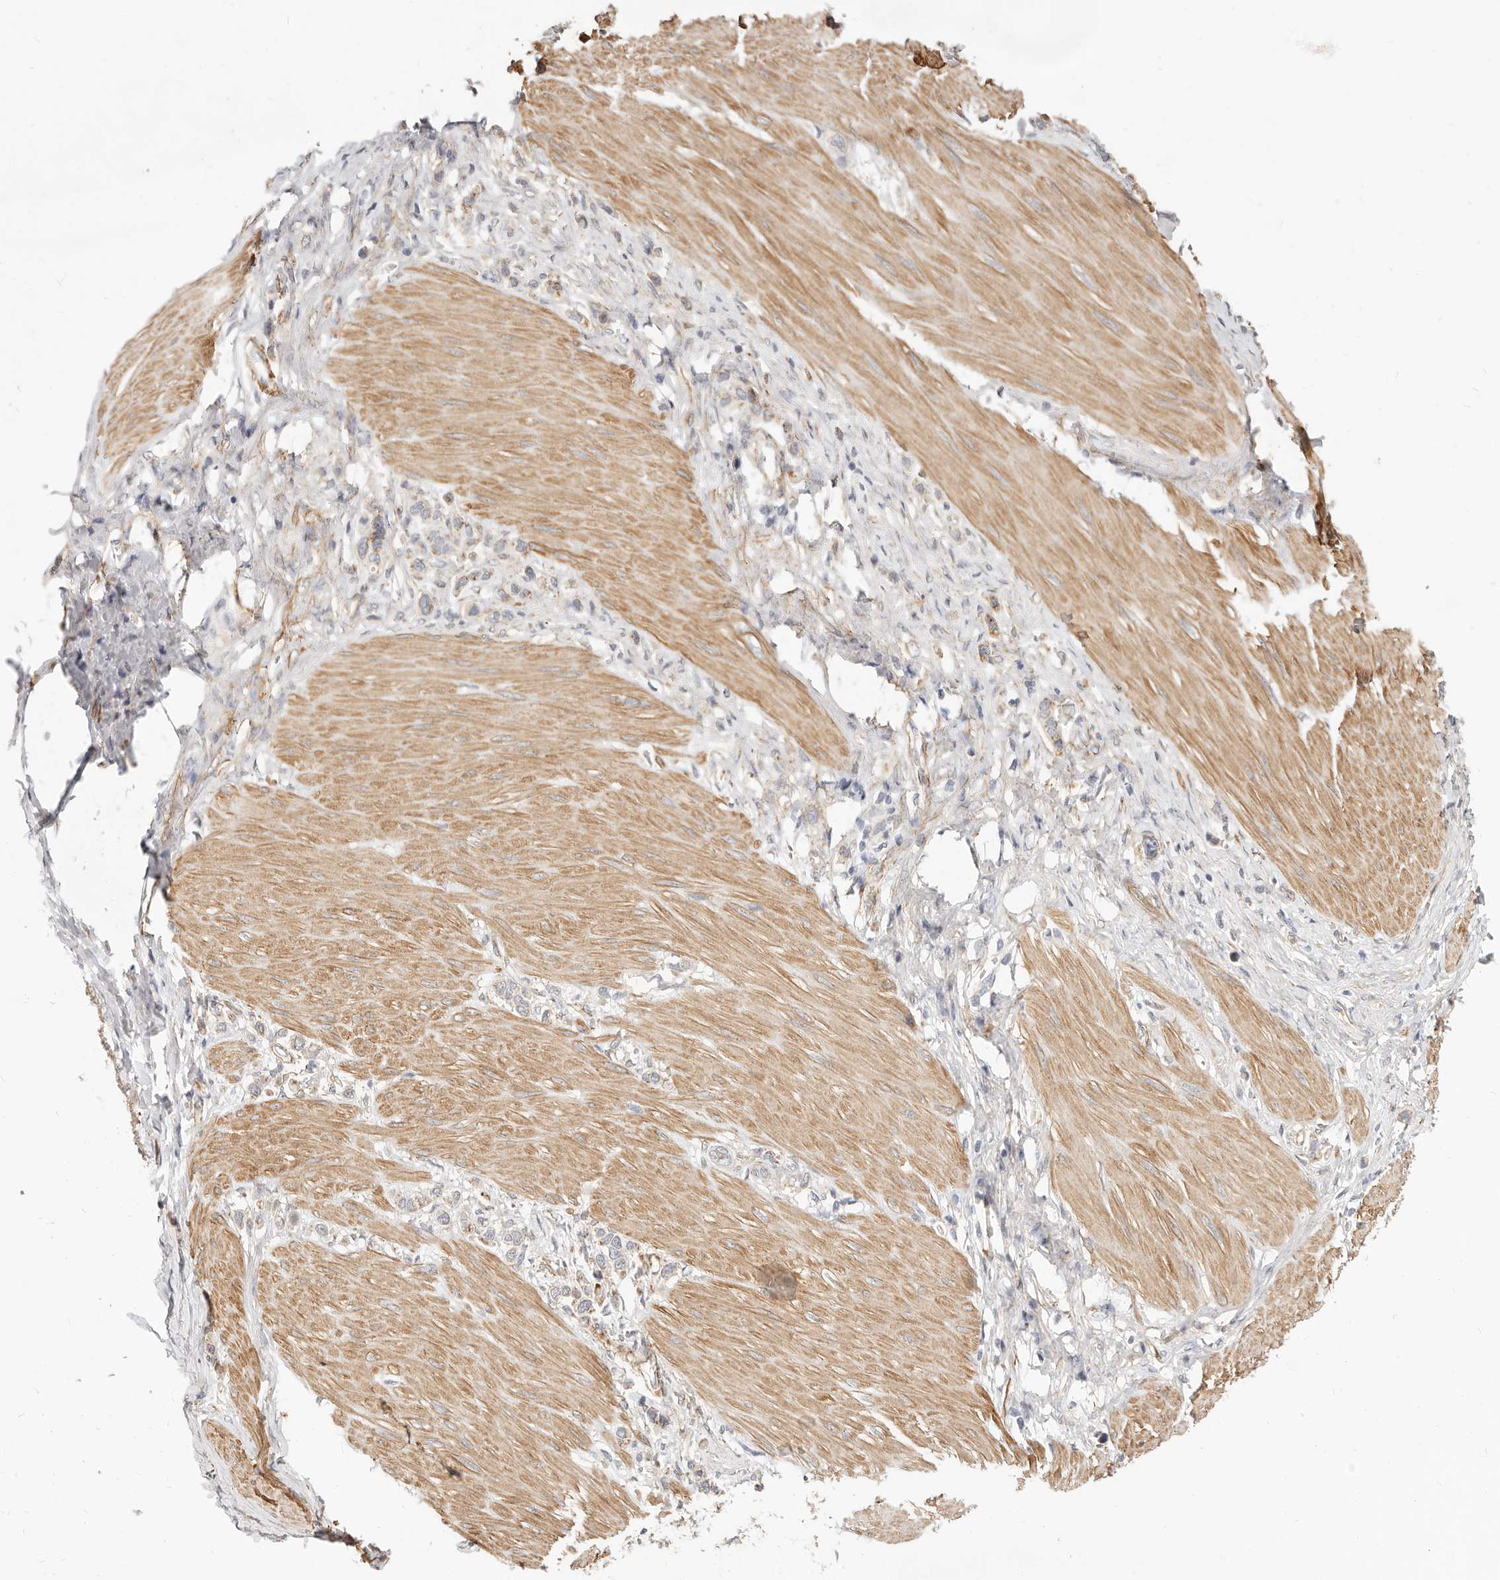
{"staining": {"intensity": "weak", "quantity": "<25%", "location": "cytoplasmic/membranous"}, "tissue": "stomach cancer", "cell_type": "Tumor cells", "image_type": "cancer", "snomed": [{"axis": "morphology", "description": "Adenocarcinoma, NOS"}, {"axis": "topography", "description": "Stomach"}], "caption": "Tumor cells show no significant protein staining in stomach cancer (adenocarcinoma).", "gene": "RABAC1", "patient": {"sex": "female", "age": 65}}